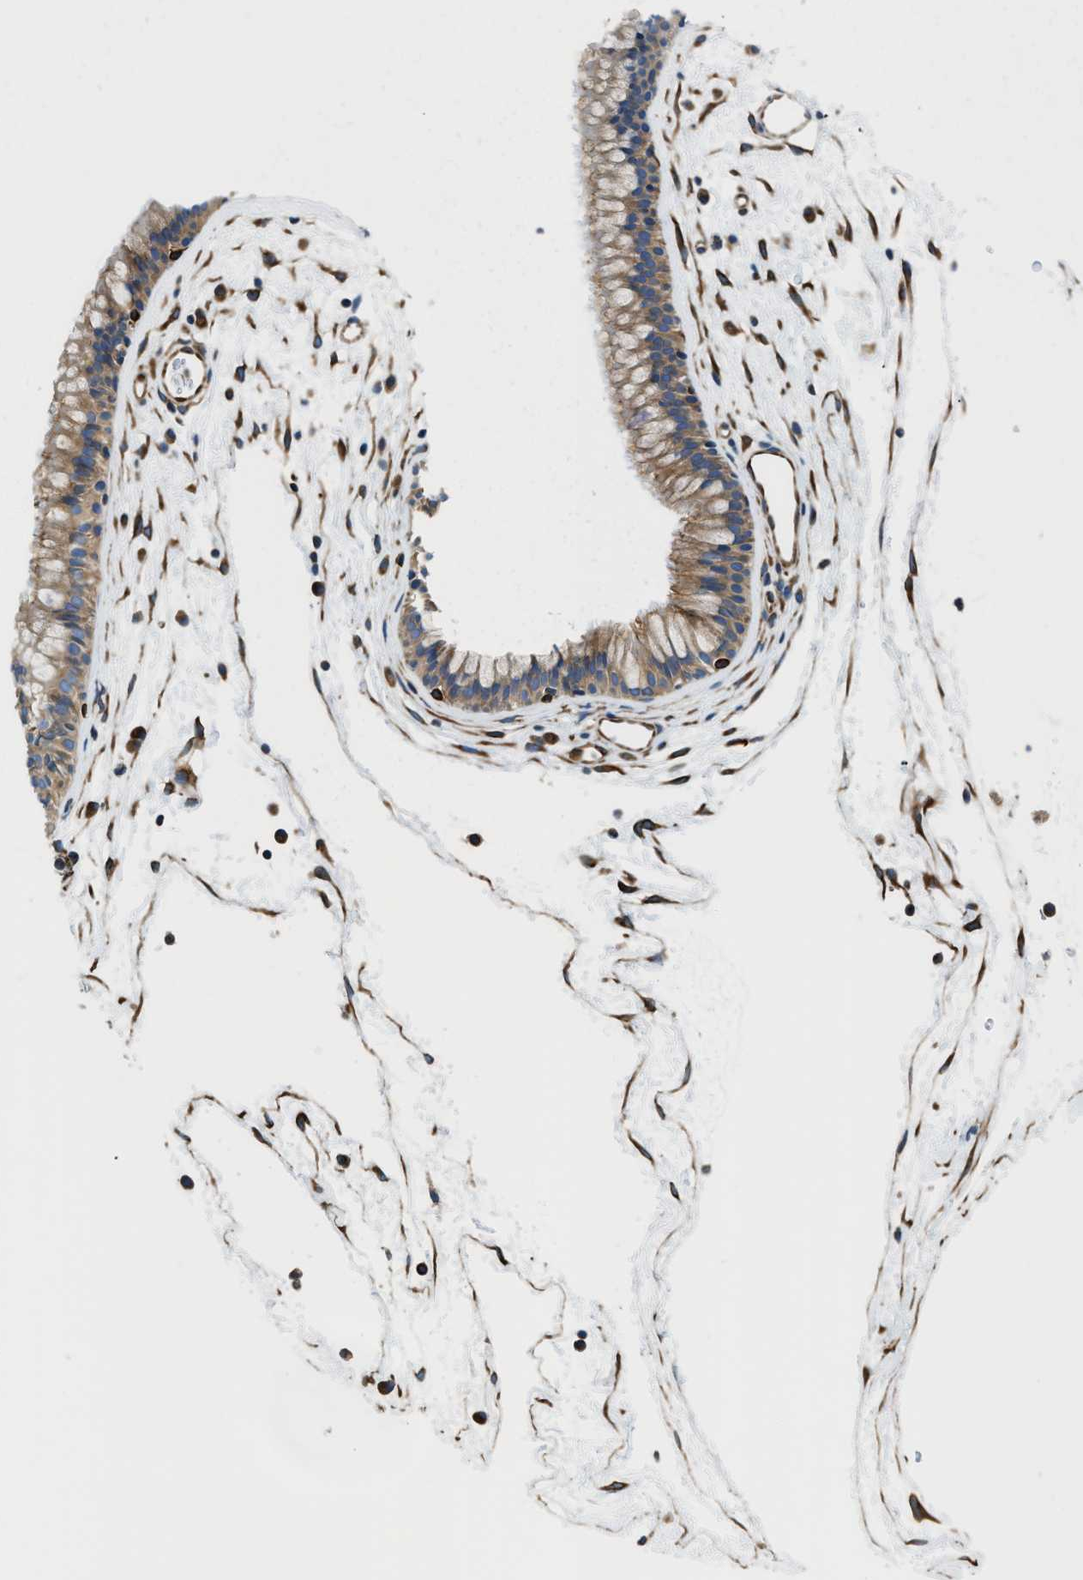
{"staining": {"intensity": "weak", "quantity": "25%-75%", "location": "cytoplasmic/membranous"}, "tissue": "nasopharynx", "cell_type": "Respiratory epithelial cells", "image_type": "normal", "snomed": [{"axis": "morphology", "description": "Normal tissue, NOS"}, {"axis": "morphology", "description": "Inflammation, NOS"}, {"axis": "topography", "description": "Nasopharynx"}], "caption": "Immunohistochemistry (IHC) (DAB (3,3'-diaminobenzidine)) staining of unremarkable nasopharynx demonstrates weak cytoplasmic/membranous protein staining in approximately 25%-75% of respiratory epithelial cells.", "gene": "HSD17B12", "patient": {"sex": "male", "age": 48}}